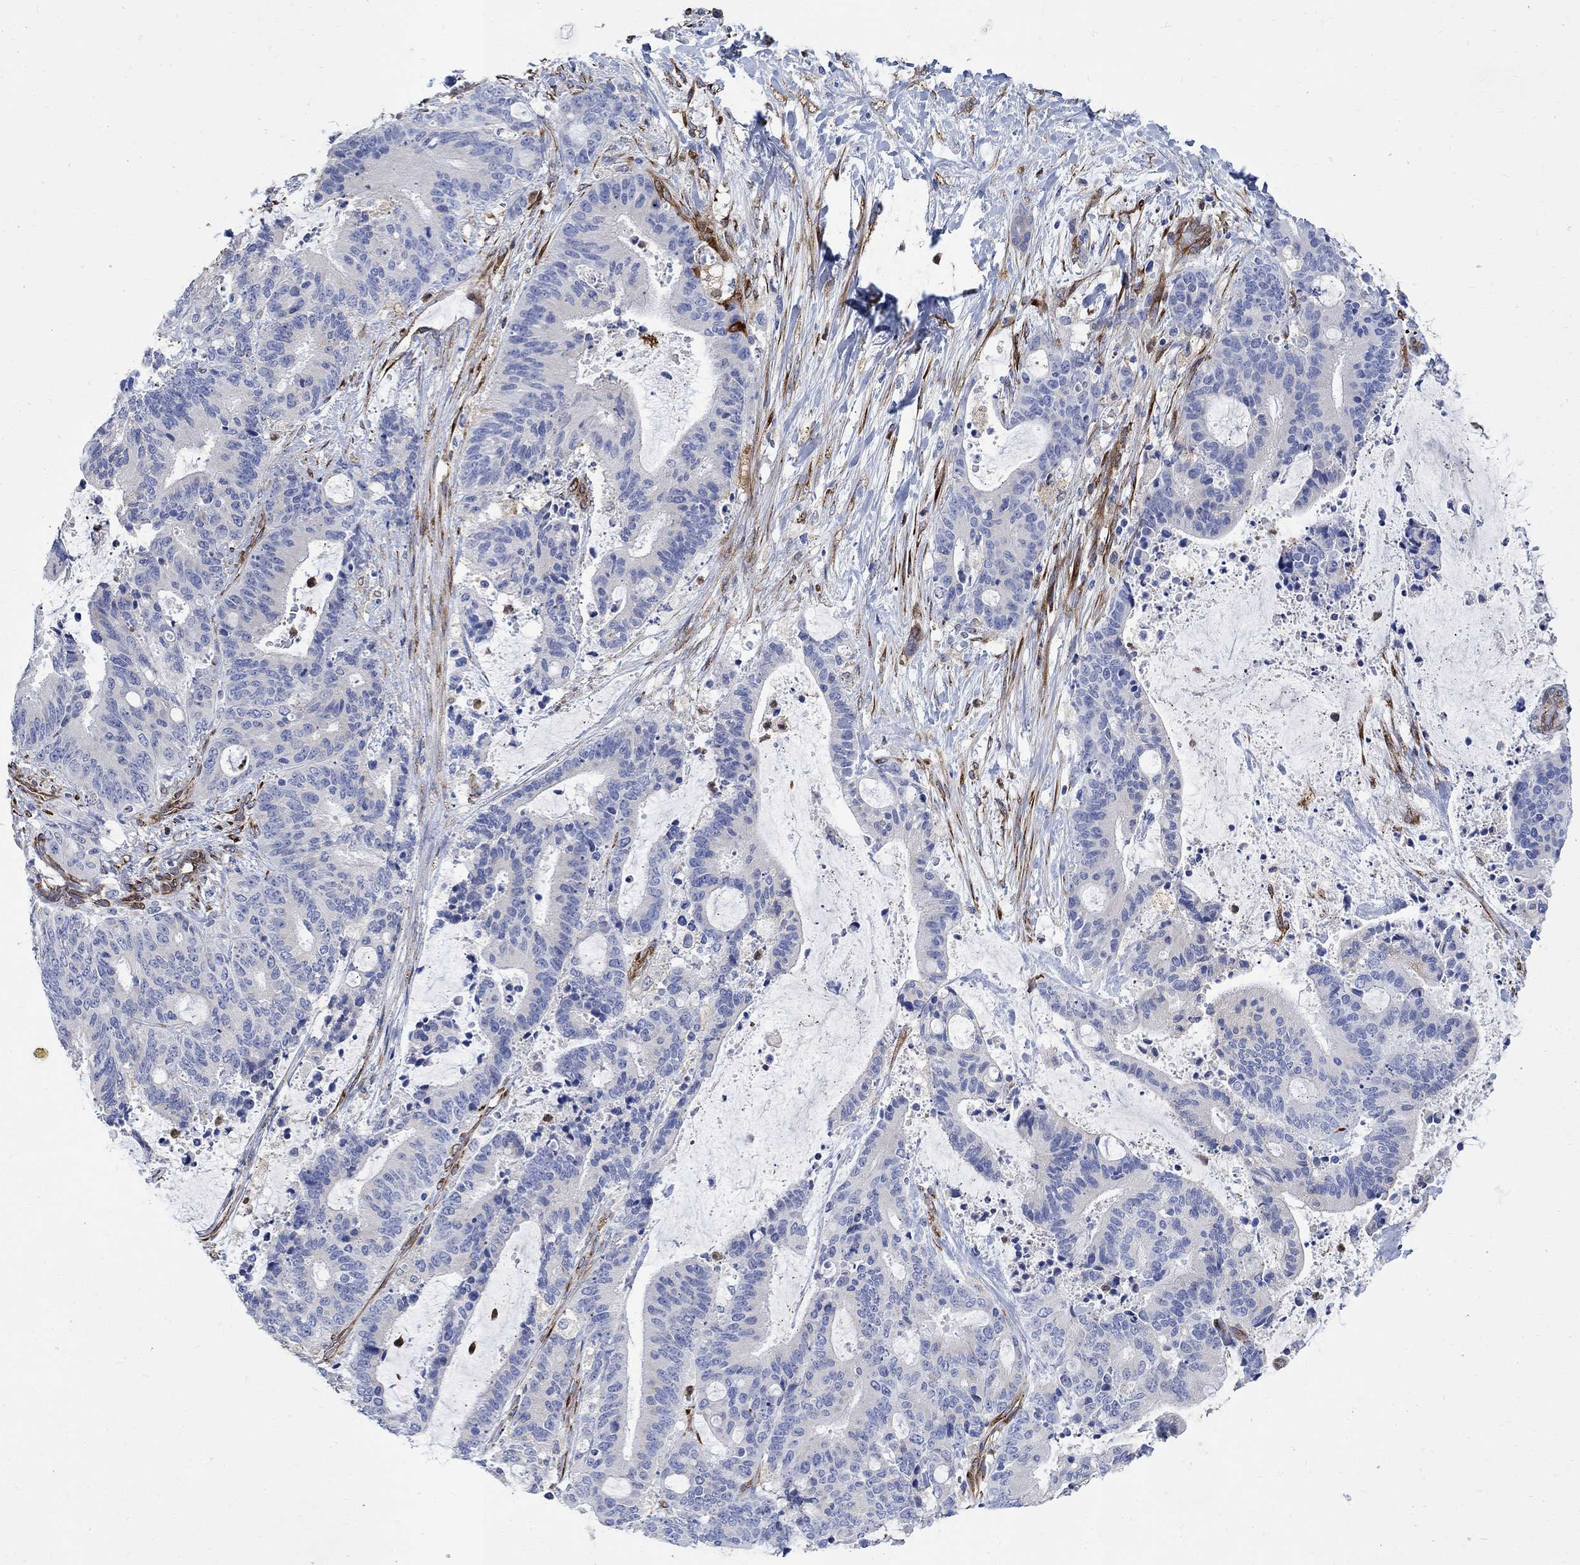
{"staining": {"intensity": "negative", "quantity": "none", "location": "none"}, "tissue": "liver cancer", "cell_type": "Tumor cells", "image_type": "cancer", "snomed": [{"axis": "morphology", "description": "Cholangiocarcinoma"}, {"axis": "topography", "description": "Liver"}], "caption": "High magnification brightfield microscopy of liver cancer (cholangiocarcinoma) stained with DAB (brown) and counterstained with hematoxylin (blue): tumor cells show no significant positivity.", "gene": "TGM2", "patient": {"sex": "female", "age": 73}}